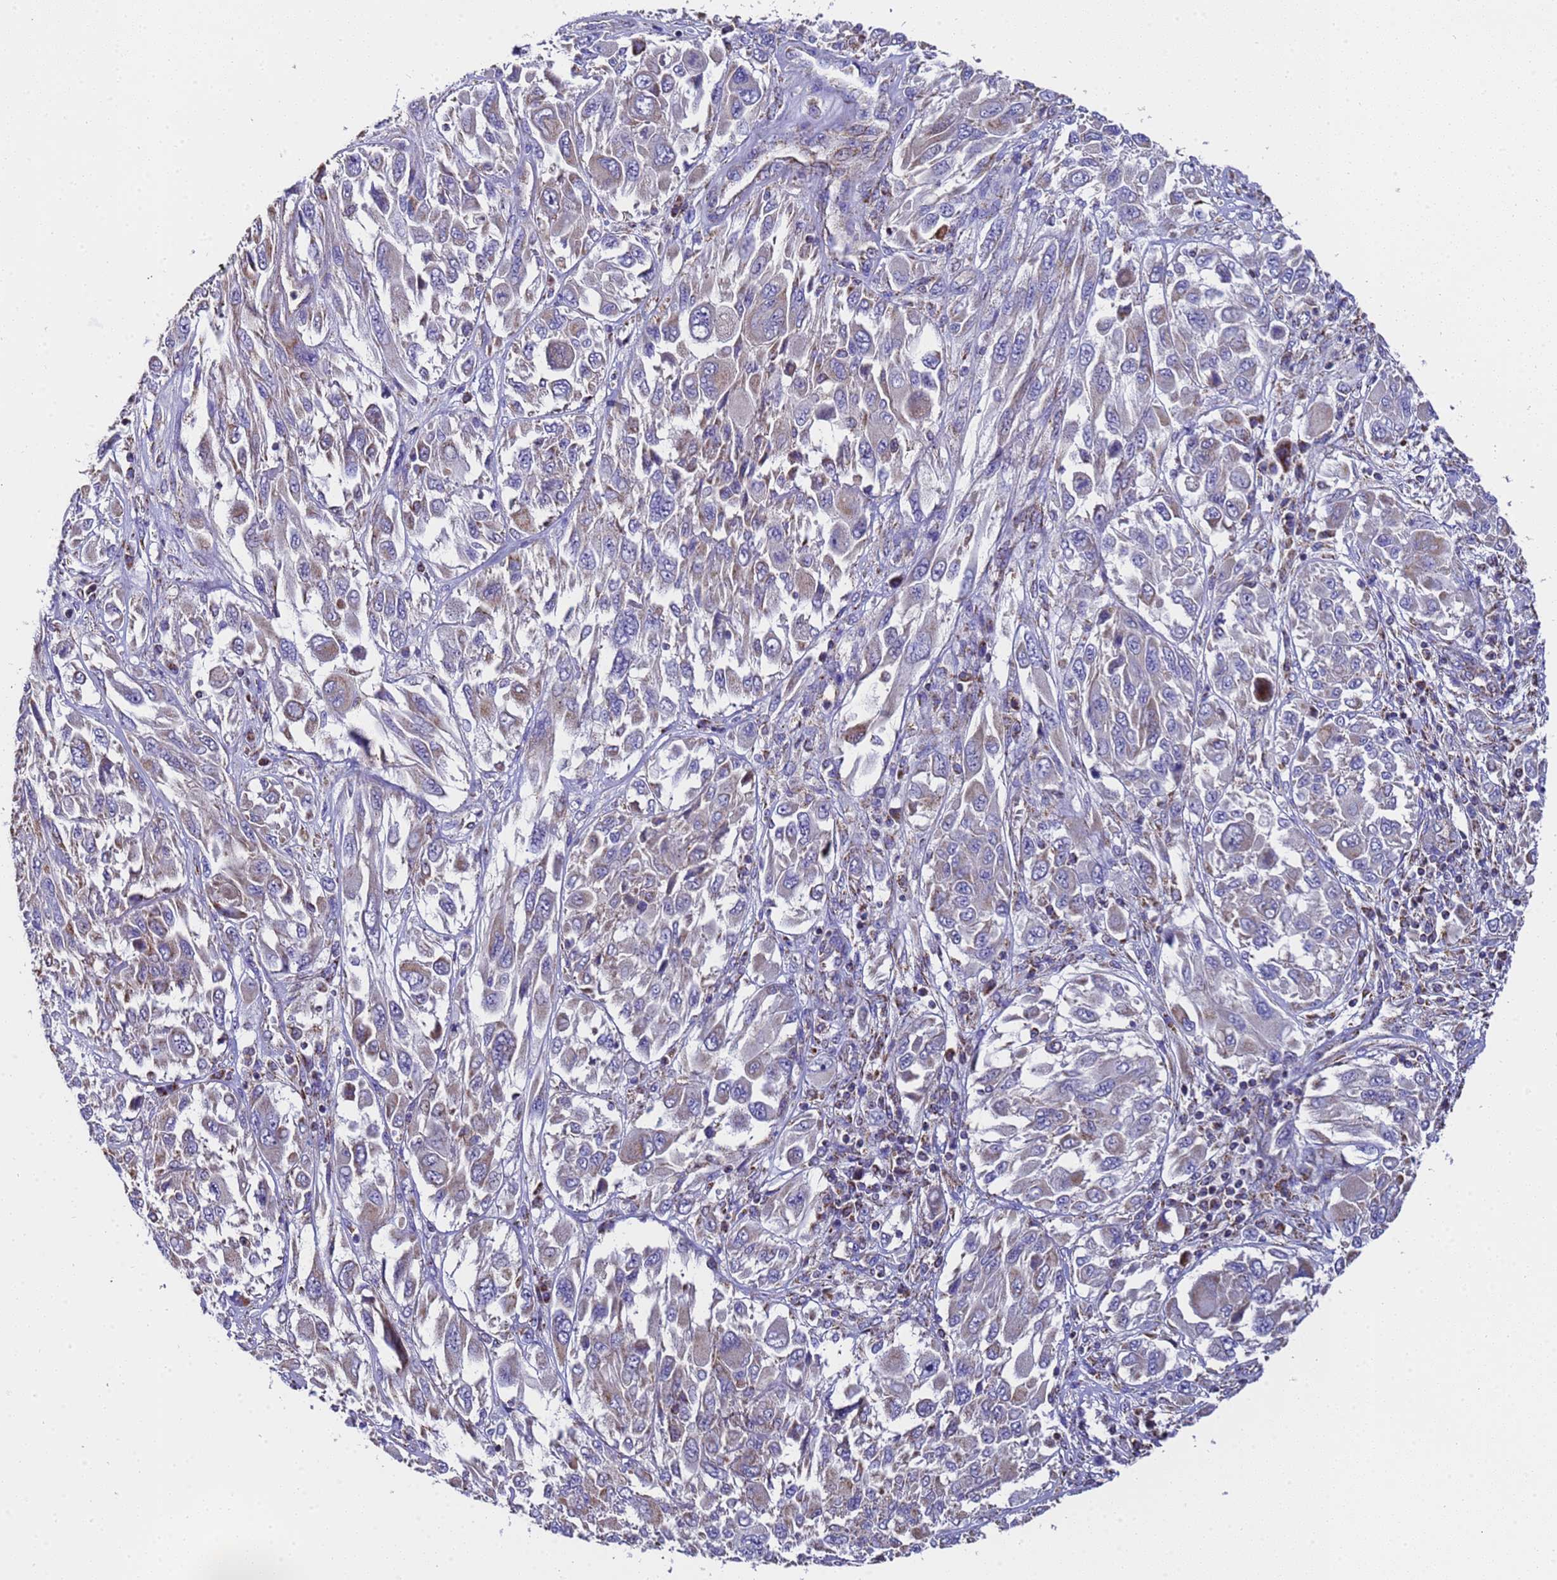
{"staining": {"intensity": "weak", "quantity": "25%-75%", "location": "cytoplasmic/membranous"}, "tissue": "melanoma", "cell_type": "Tumor cells", "image_type": "cancer", "snomed": [{"axis": "morphology", "description": "Malignant melanoma, NOS"}, {"axis": "topography", "description": "Skin"}], "caption": "An immunohistochemistry (IHC) photomicrograph of tumor tissue is shown. Protein staining in brown highlights weak cytoplasmic/membranous positivity in malignant melanoma within tumor cells.", "gene": "MRPS12", "patient": {"sex": "female", "age": 91}}